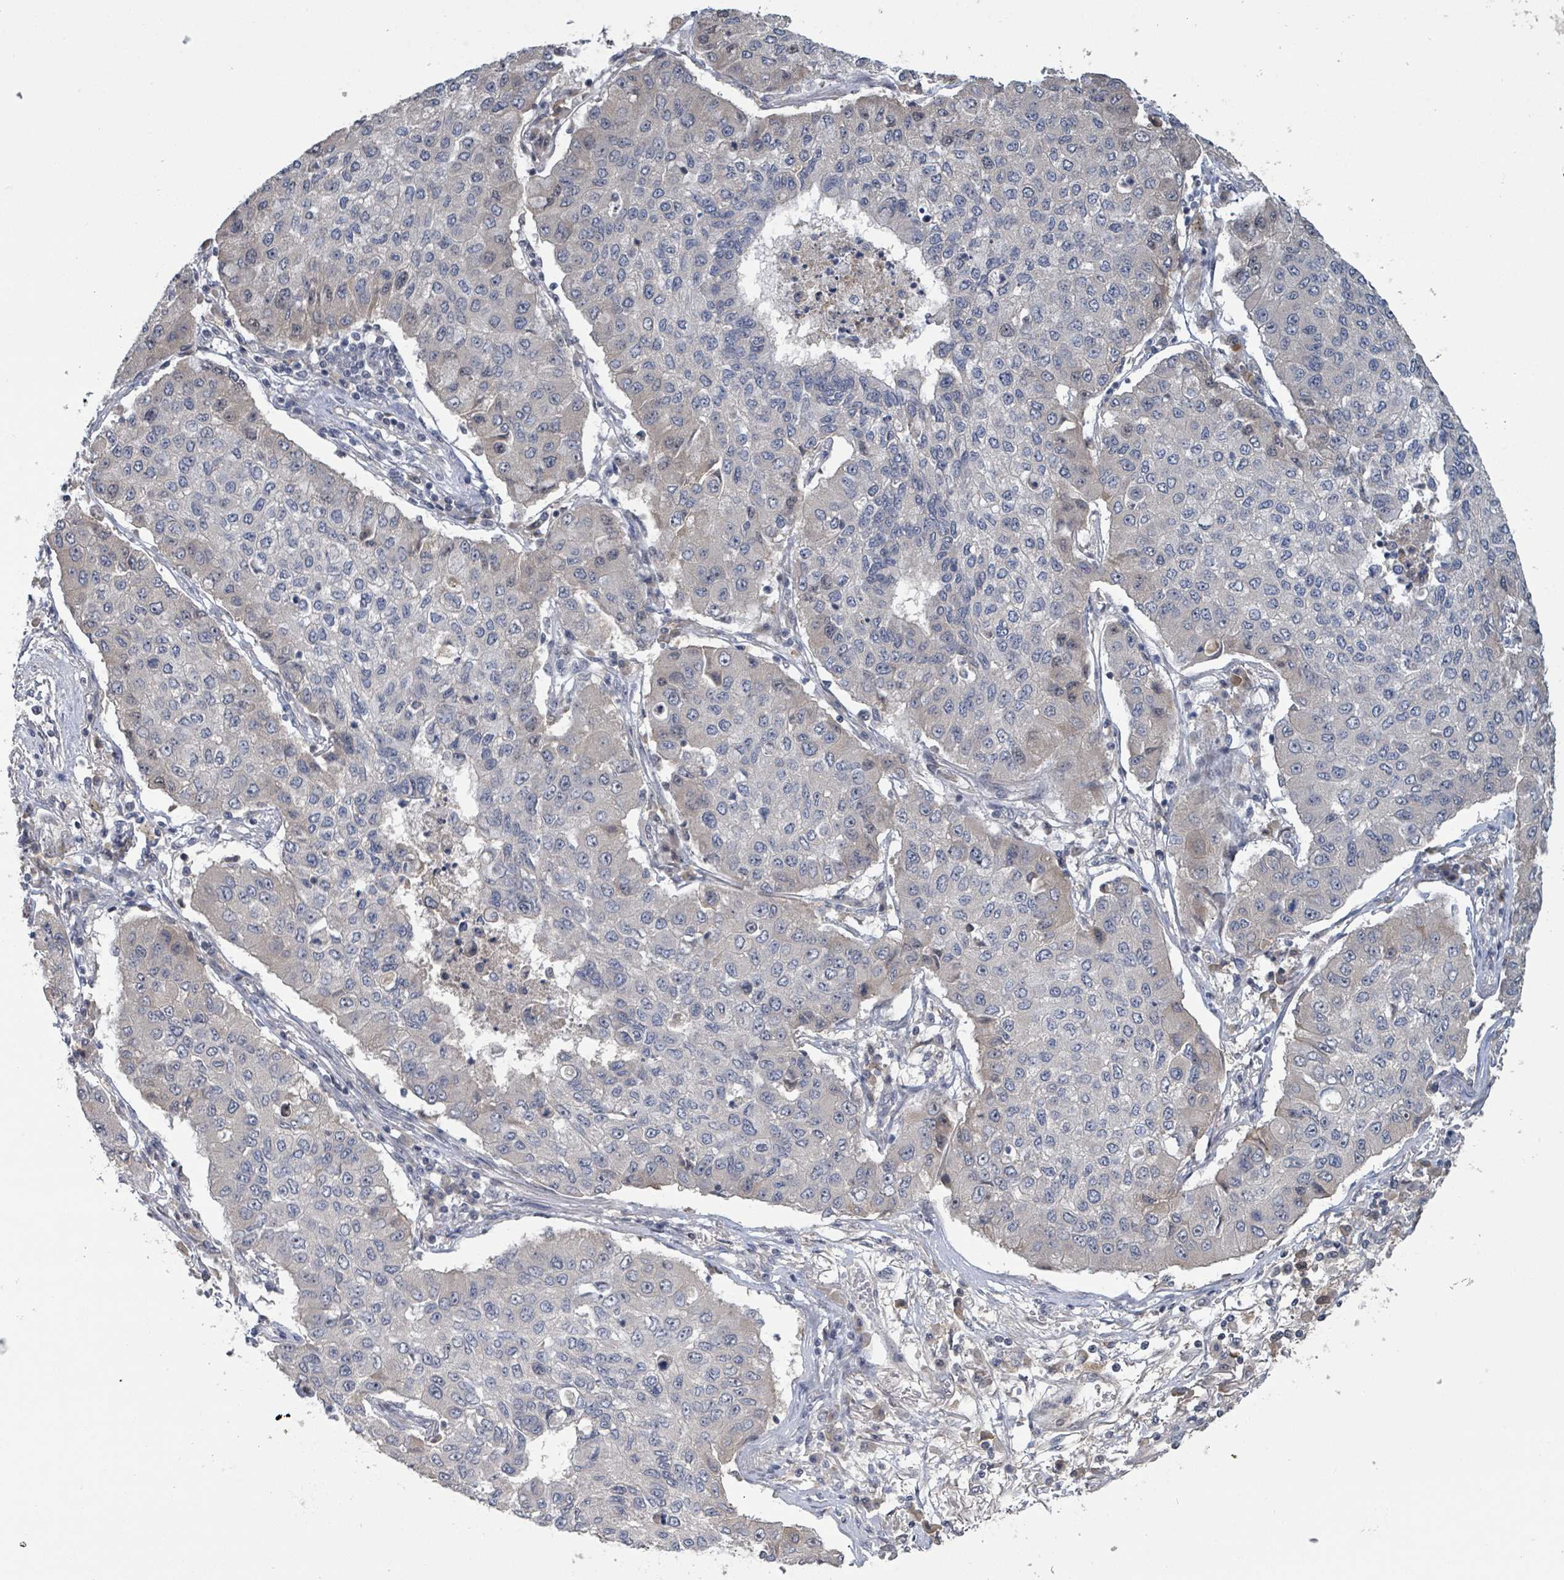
{"staining": {"intensity": "negative", "quantity": "none", "location": "none"}, "tissue": "lung cancer", "cell_type": "Tumor cells", "image_type": "cancer", "snomed": [{"axis": "morphology", "description": "Squamous cell carcinoma, NOS"}, {"axis": "topography", "description": "Lung"}], "caption": "Immunohistochemical staining of squamous cell carcinoma (lung) reveals no significant expression in tumor cells. (Stains: DAB (3,3'-diaminobenzidine) immunohistochemistry (IHC) with hematoxylin counter stain, Microscopy: brightfield microscopy at high magnification).", "gene": "ZBTB14", "patient": {"sex": "male", "age": 74}}